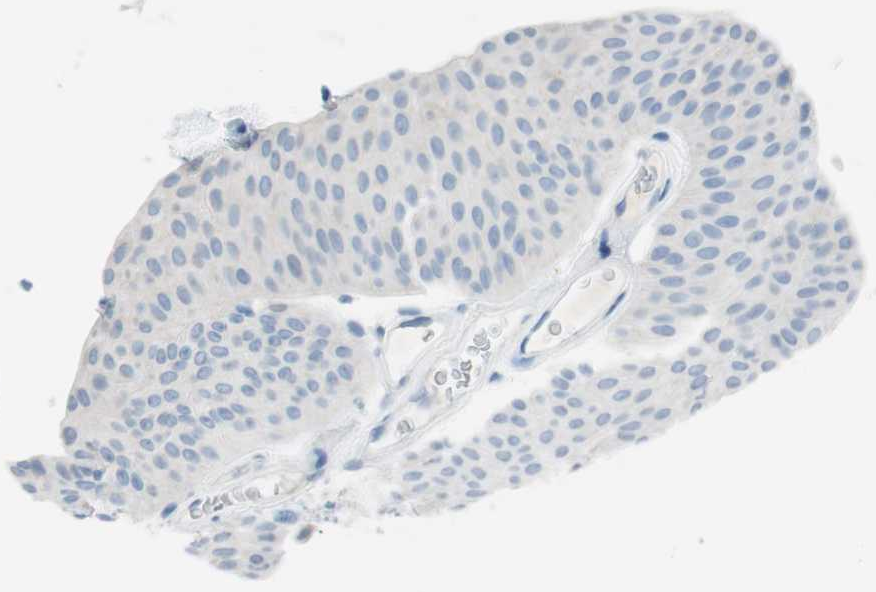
{"staining": {"intensity": "negative", "quantity": "none", "location": "none"}, "tissue": "urothelial cancer", "cell_type": "Tumor cells", "image_type": "cancer", "snomed": [{"axis": "morphology", "description": "Urothelial carcinoma, Low grade"}, {"axis": "topography", "description": "Urinary bladder"}], "caption": "Immunohistochemistry of human urothelial cancer demonstrates no staining in tumor cells. (Brightfield microscopy of DAB (3,3'-diaminobenzidine) immunohistochemistry (IHC) at high magnification).", "gene": "TNFRSF13C", "patient": {"sex": "female", "age": 60}}